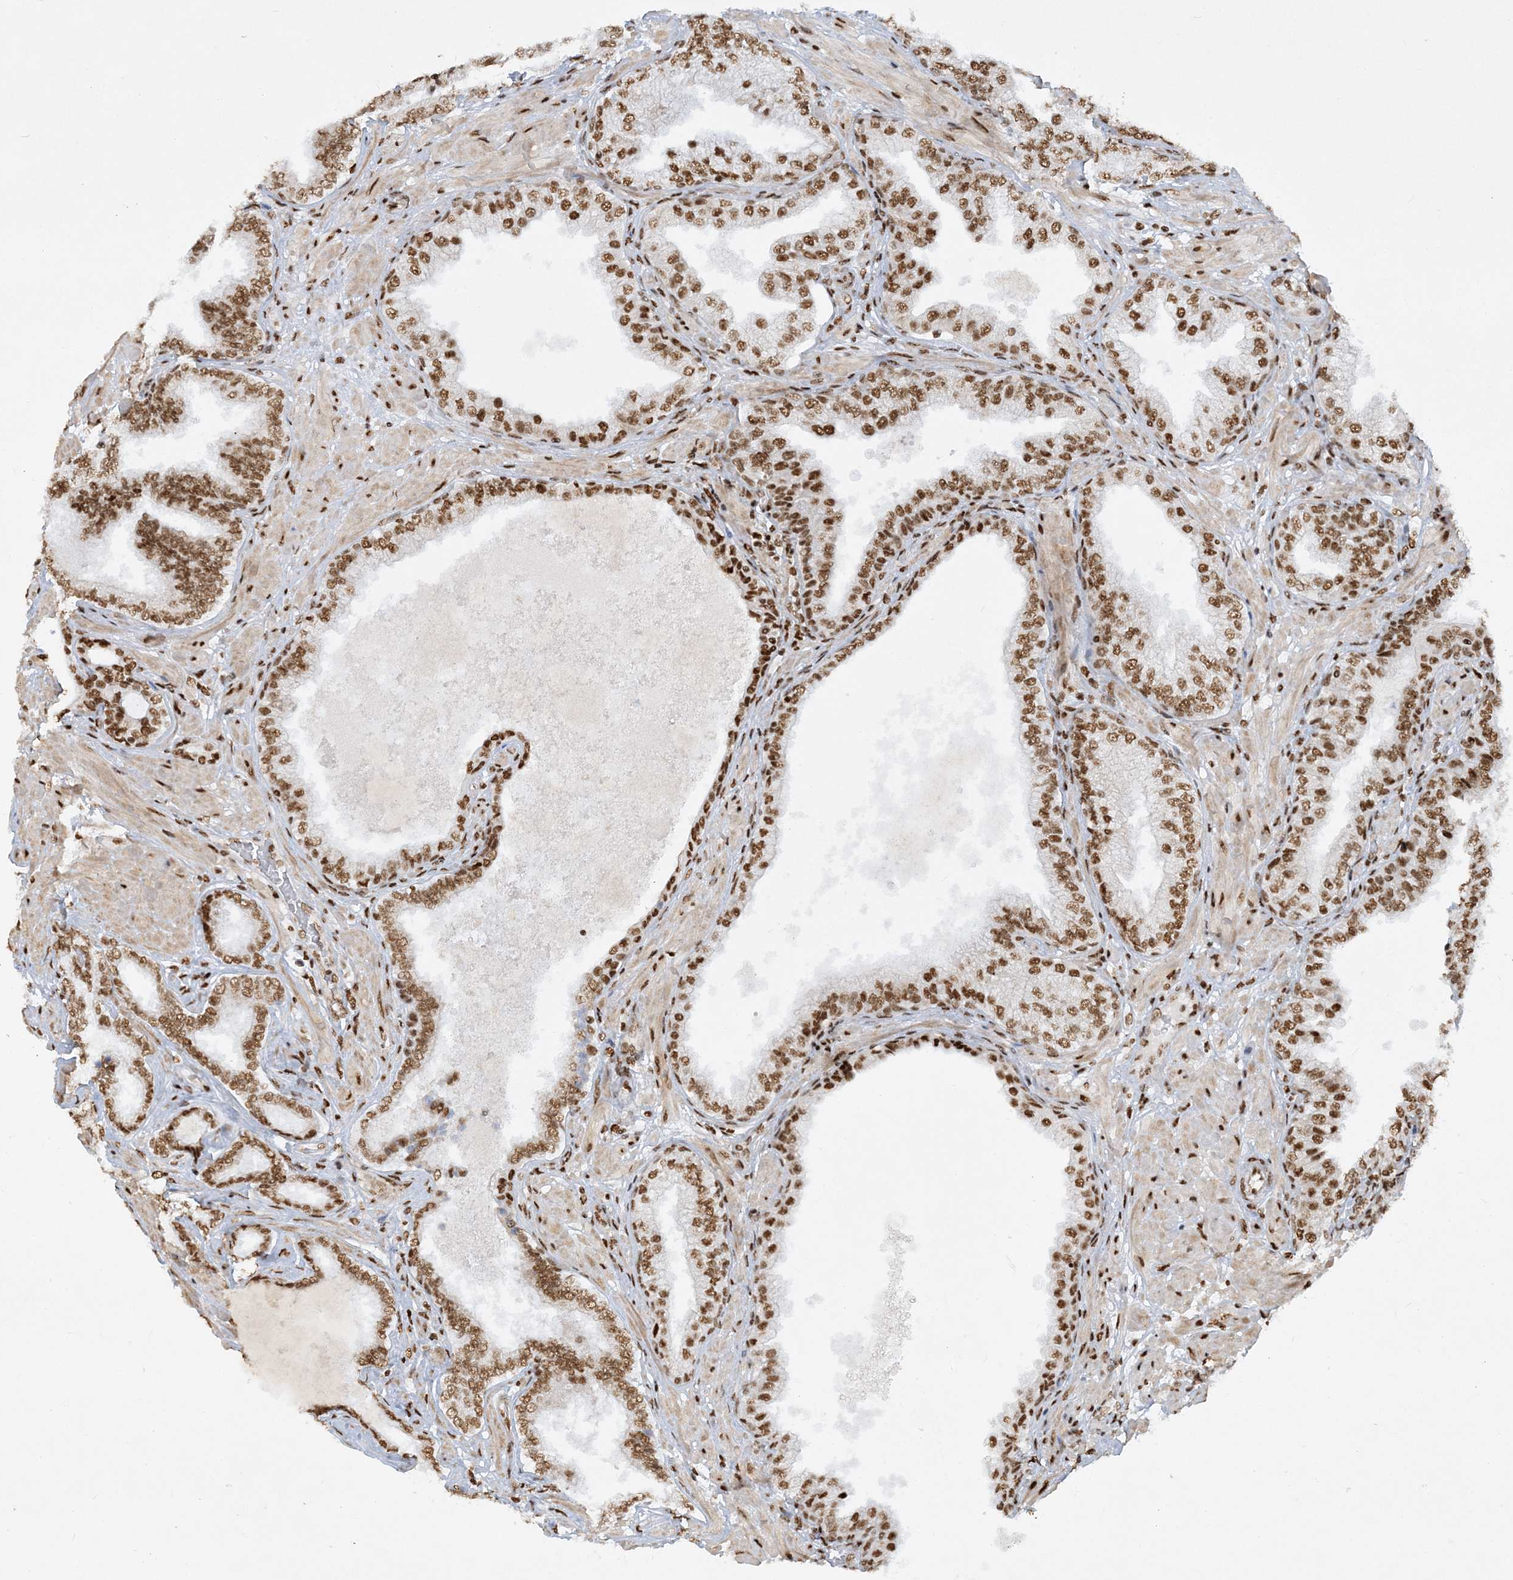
{"staining": {"intensity": "moderate", "quantity": ">75%", "location": "nuclear"}, "tissue": "prostate cancer", "cell_type": "Tumor cells", "image_type": "cancer", "snomed": [{"axis": "morphology", "description": "Adenocarcinoma, High grade"}, {"axis": "topography", "description": "Prostate"}], "caption": "Immunohistochemistry of human high-grade adenocarcinoma (prostate) exhibits medium levels of moderate nuclear staining in about >75% of tumor cells.", "gene": "DELE1", "patient": {"sex": "male", "age": 59}}